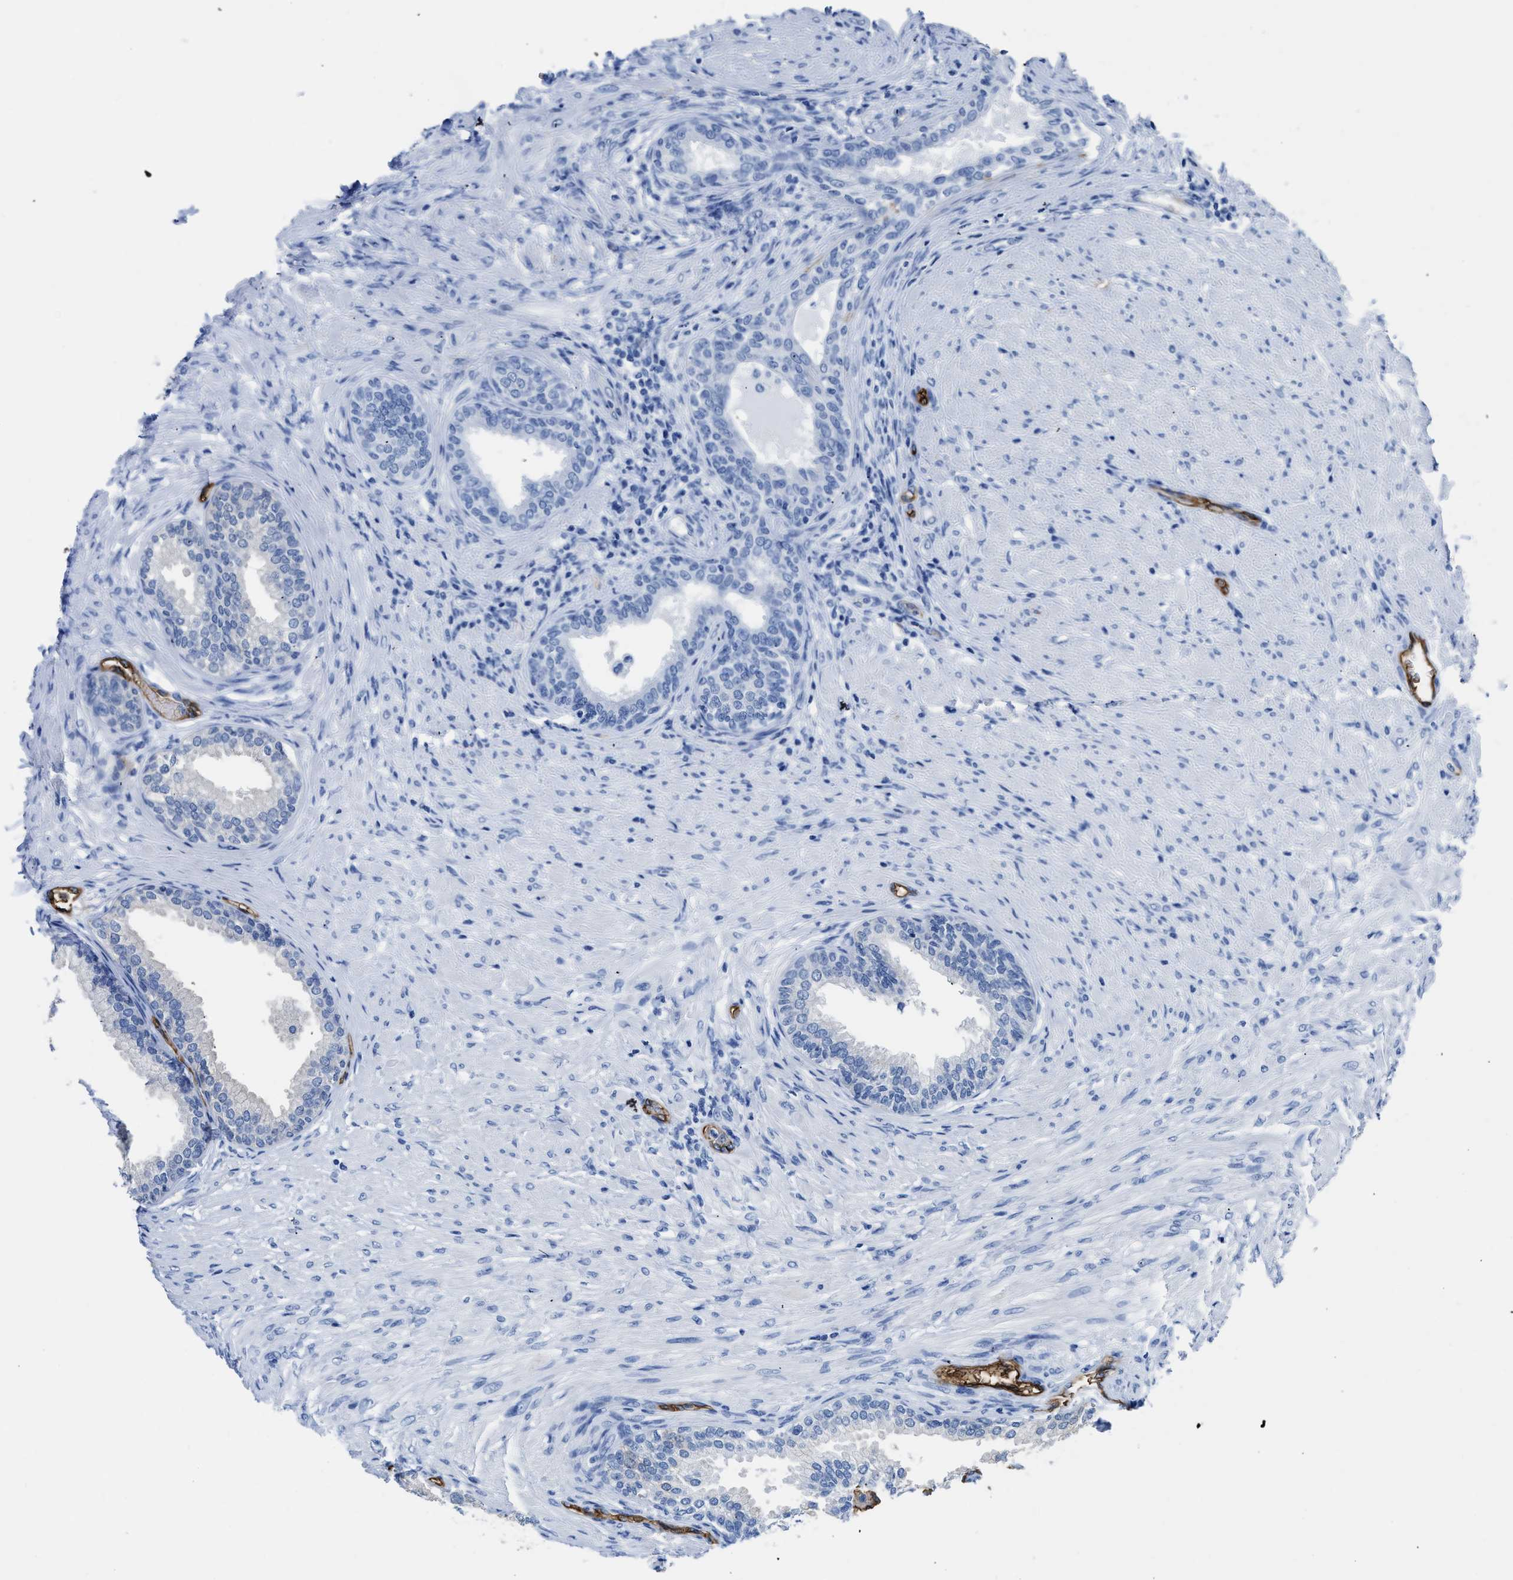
{"staining": {"intensity": "negative", "quantity": "none", "location": "none"}, "tissue": "prostate", "cell_type": "Glandular cells", "image_type": "normal", "snomed": [{"axis": "morphology", "description": "Normal tissue, NOS"}, {"axis": "topography", "description": "Prostate"}], "caption": "Glandular cells show no significant staining in normal prostate.", "gene": "AQP1", "patient": {"sex": "male", "age": 76}}